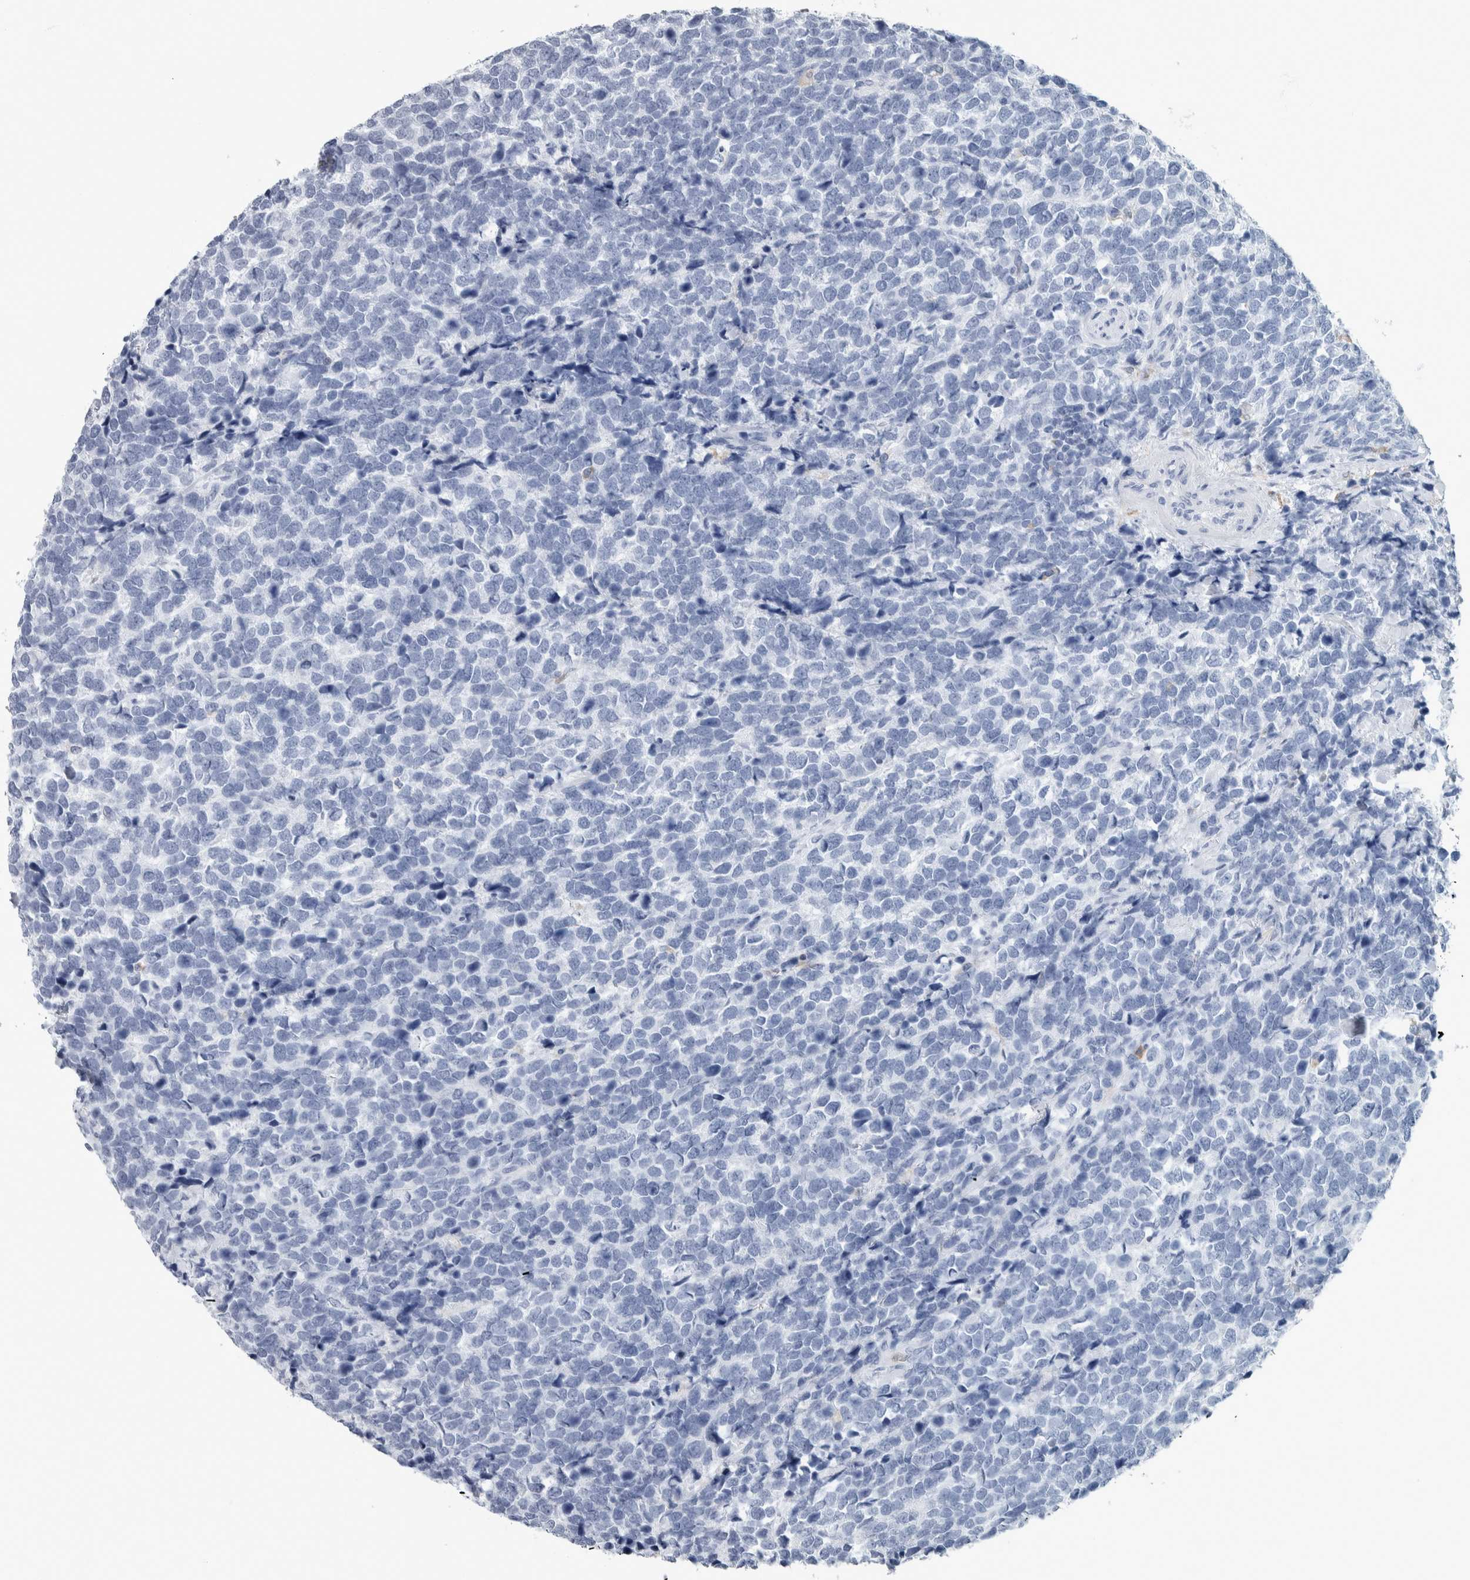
{"staining": {"intensity": "negative", "quantity": "none", "location": "none"}, "tissue": "urothelial cancer", "cell_type": "Tumor cells", "image_type": "cancer", "snomed": [{"axis": "morphology", "description": "Urothelial carcinoma, High grade"}, {"axis": "topography", "description": "Urinary bladder"}], "caption": "Tumor cells show no significant staining in urothelial carcinoma (high-grade).", "gene": "SKAP2", "patient": {"sex": "female", "age": 82}}